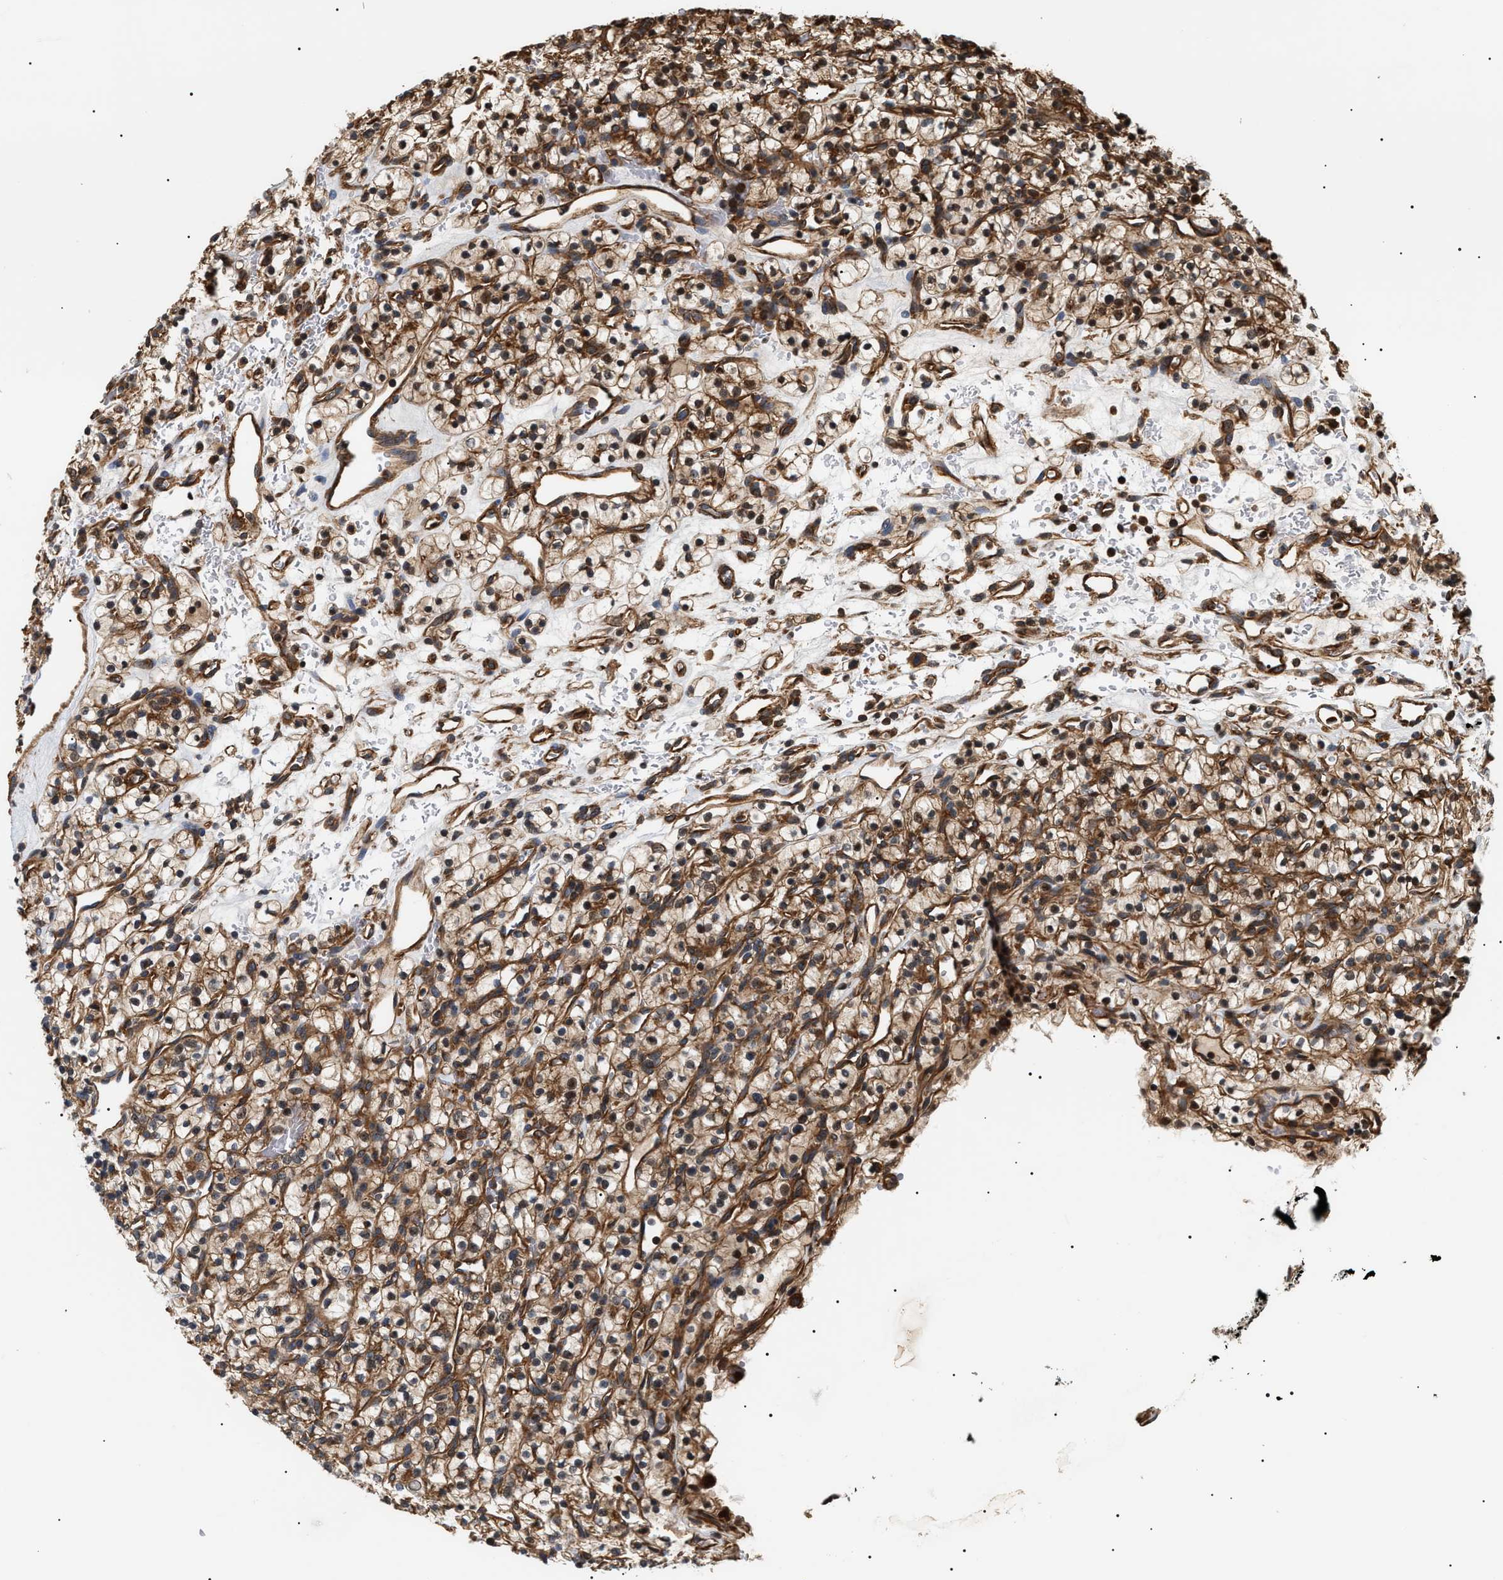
{"staining": {"intensity": "moderate", "quantity": ">75%", "location": "cytoplasmic/membranous"}, "tissue": "renal cancer", "cell_type": "Tumor cells", "image_type": "cancer", "snomed": [{"axis": "morphology", "description": "Adenocarcinoma, NOS"}, {"axis": "topography", "description": "Kidney"}], "caption": "Moderate cytoplasmic/membranous expression for a protein is appreciated in approximately >75% of tumor cells of renal adenocarcinoma using IHC.", "gene": "SH3GLB2", "patient": {"sex": "female", "age": 57}}